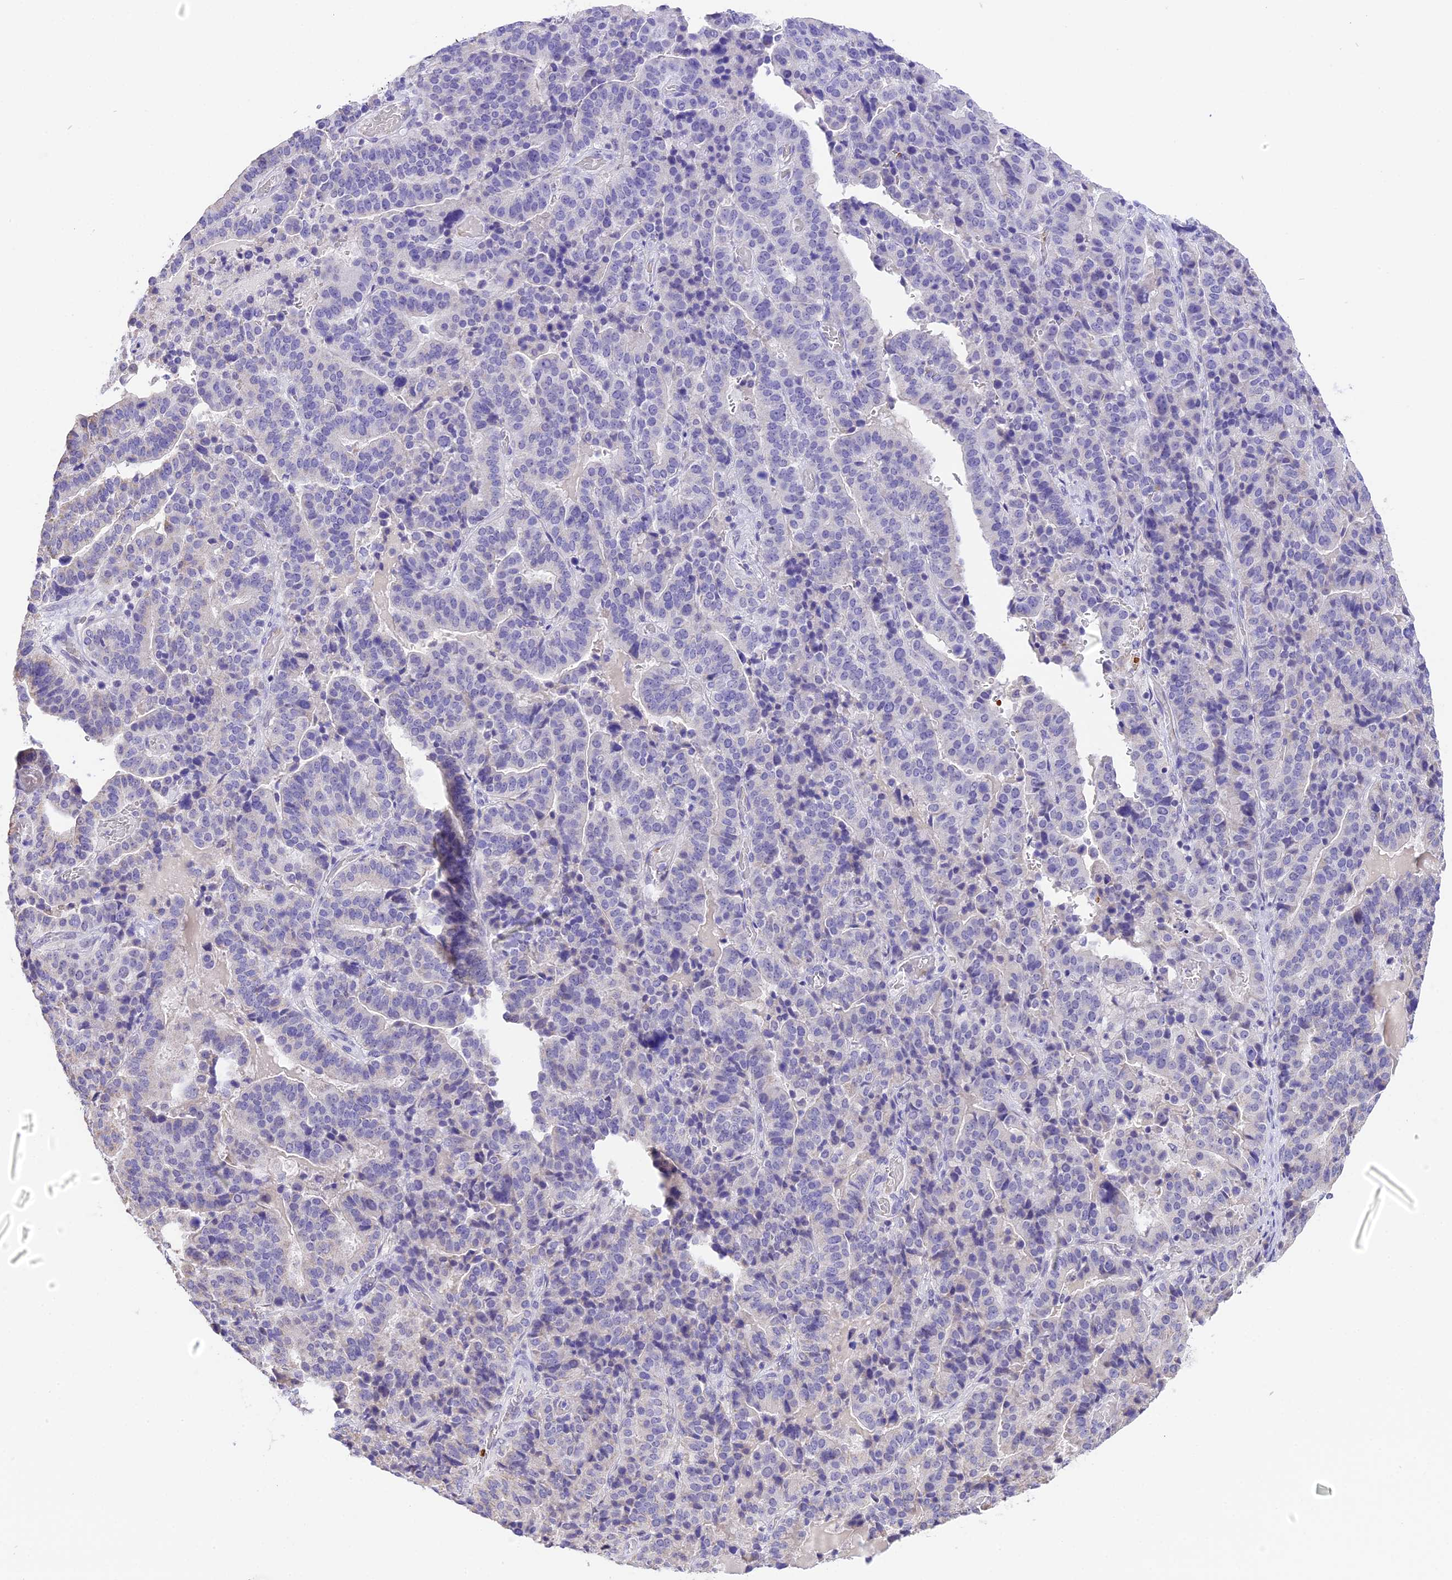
{"staining": {"intensity": "negative", "quantity": "none", "location": "none"}, "tissue": "stomach cancer", "cell_type": "Tumor cells", "image_type": "cancer", "snomed": [{"axis": "morphology", "description": "Adenocarcinoma, NOS"}, {"axis": "topography", "description": "Stomach"}], "caption": "A histopathology image of human adenocarcinoma (stomach) is negative for staining in tumor cells.", "gene": "AHSP", "patient": {"sex": "male", "age": 48}}